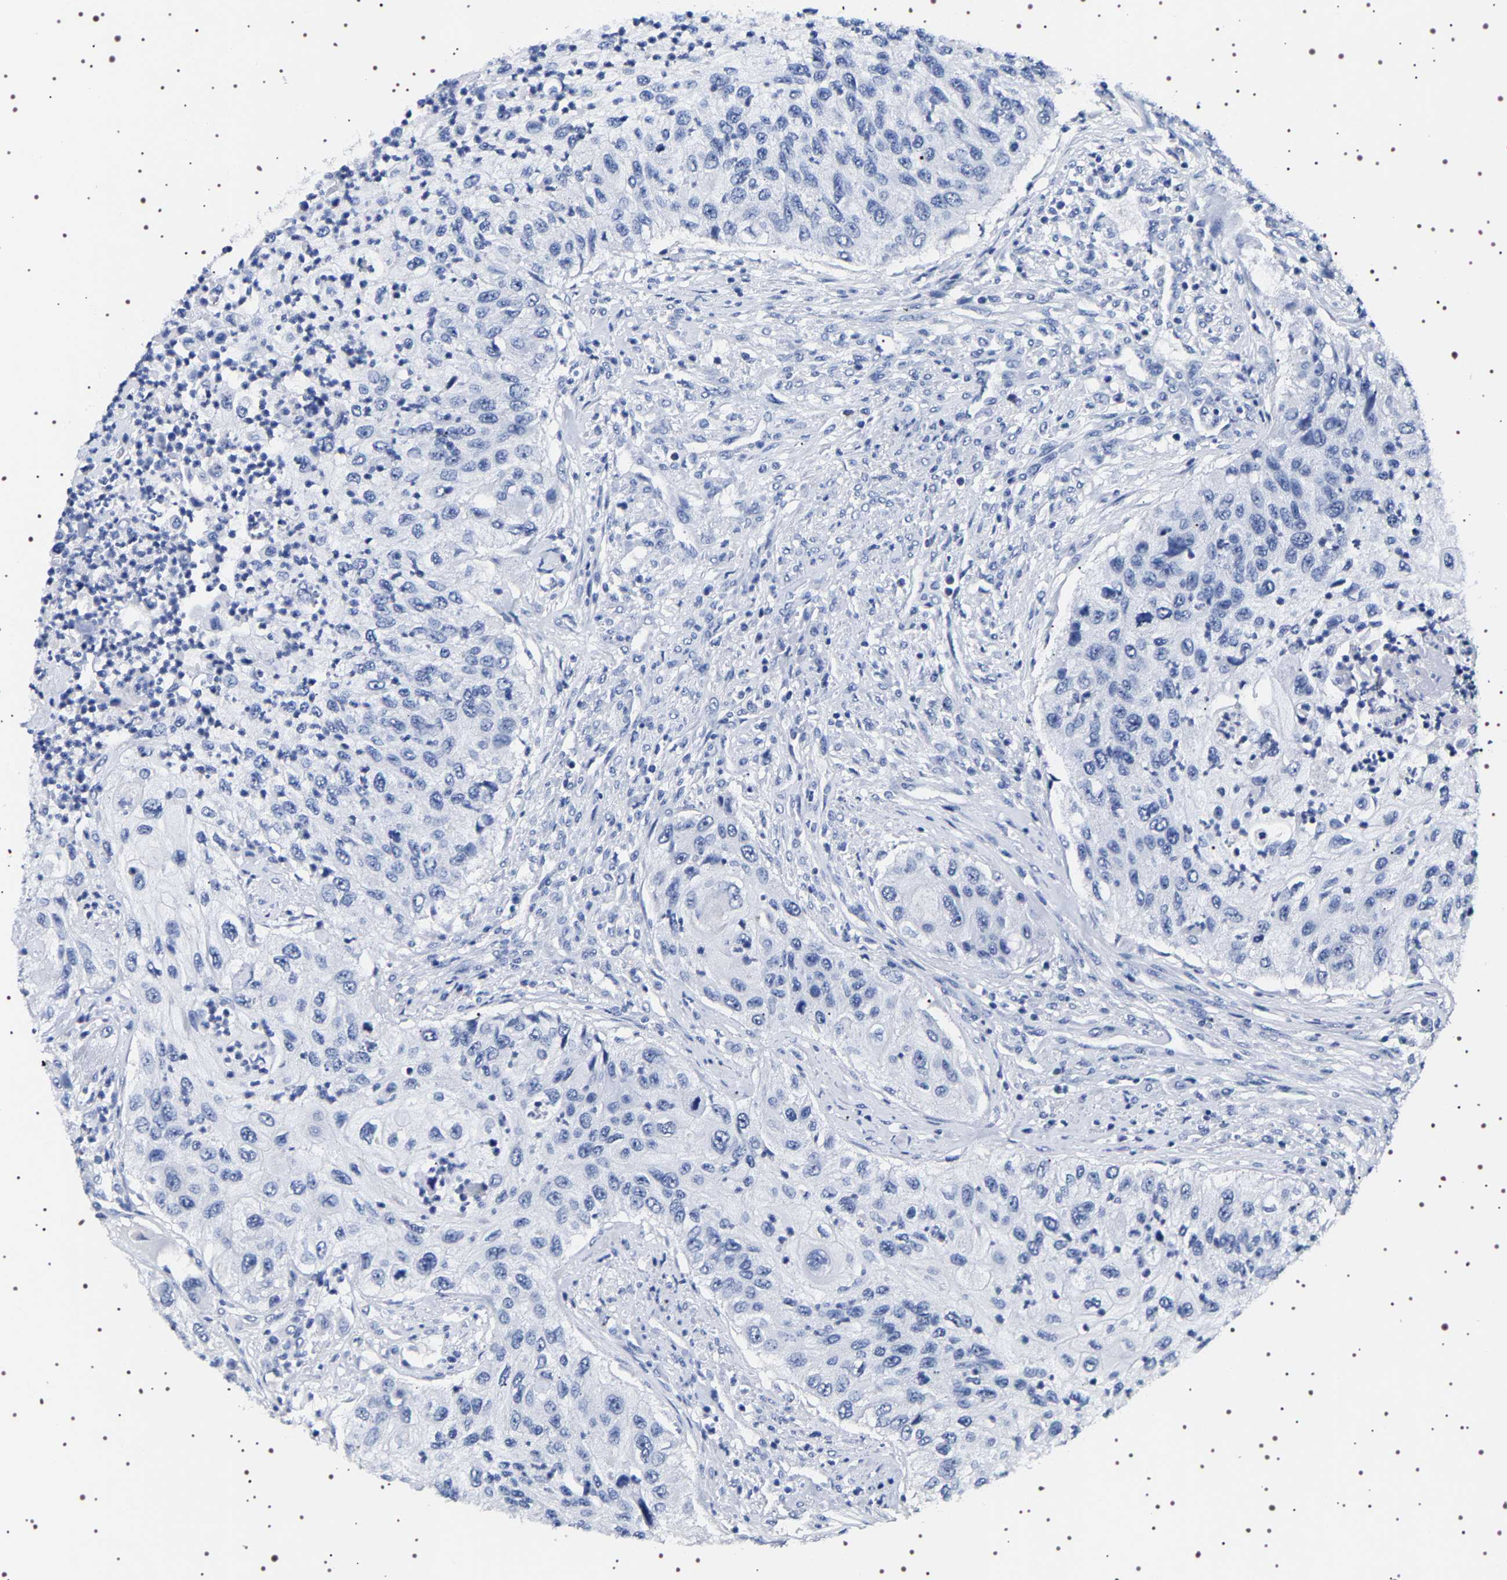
{"staining": {"intensity": "negative", "quantity": "none", "location": "none"}, "tissue": "urothelial cancer", "cell_type": "Tumor cells", "image_type": "cancer", "snomed": [{"axis": "morphology", "description": "Urothelial carcinoma, High grade"}, {"axis": "topography", "description": "Urinary bladder"}], "caption": "Immunohistochemistry (IHC) of high-grade urothelial carcinoma displays no staining in tumor cells.", "gene": "UBQLN3", "patient": {"sex": "female", "age": 60}}